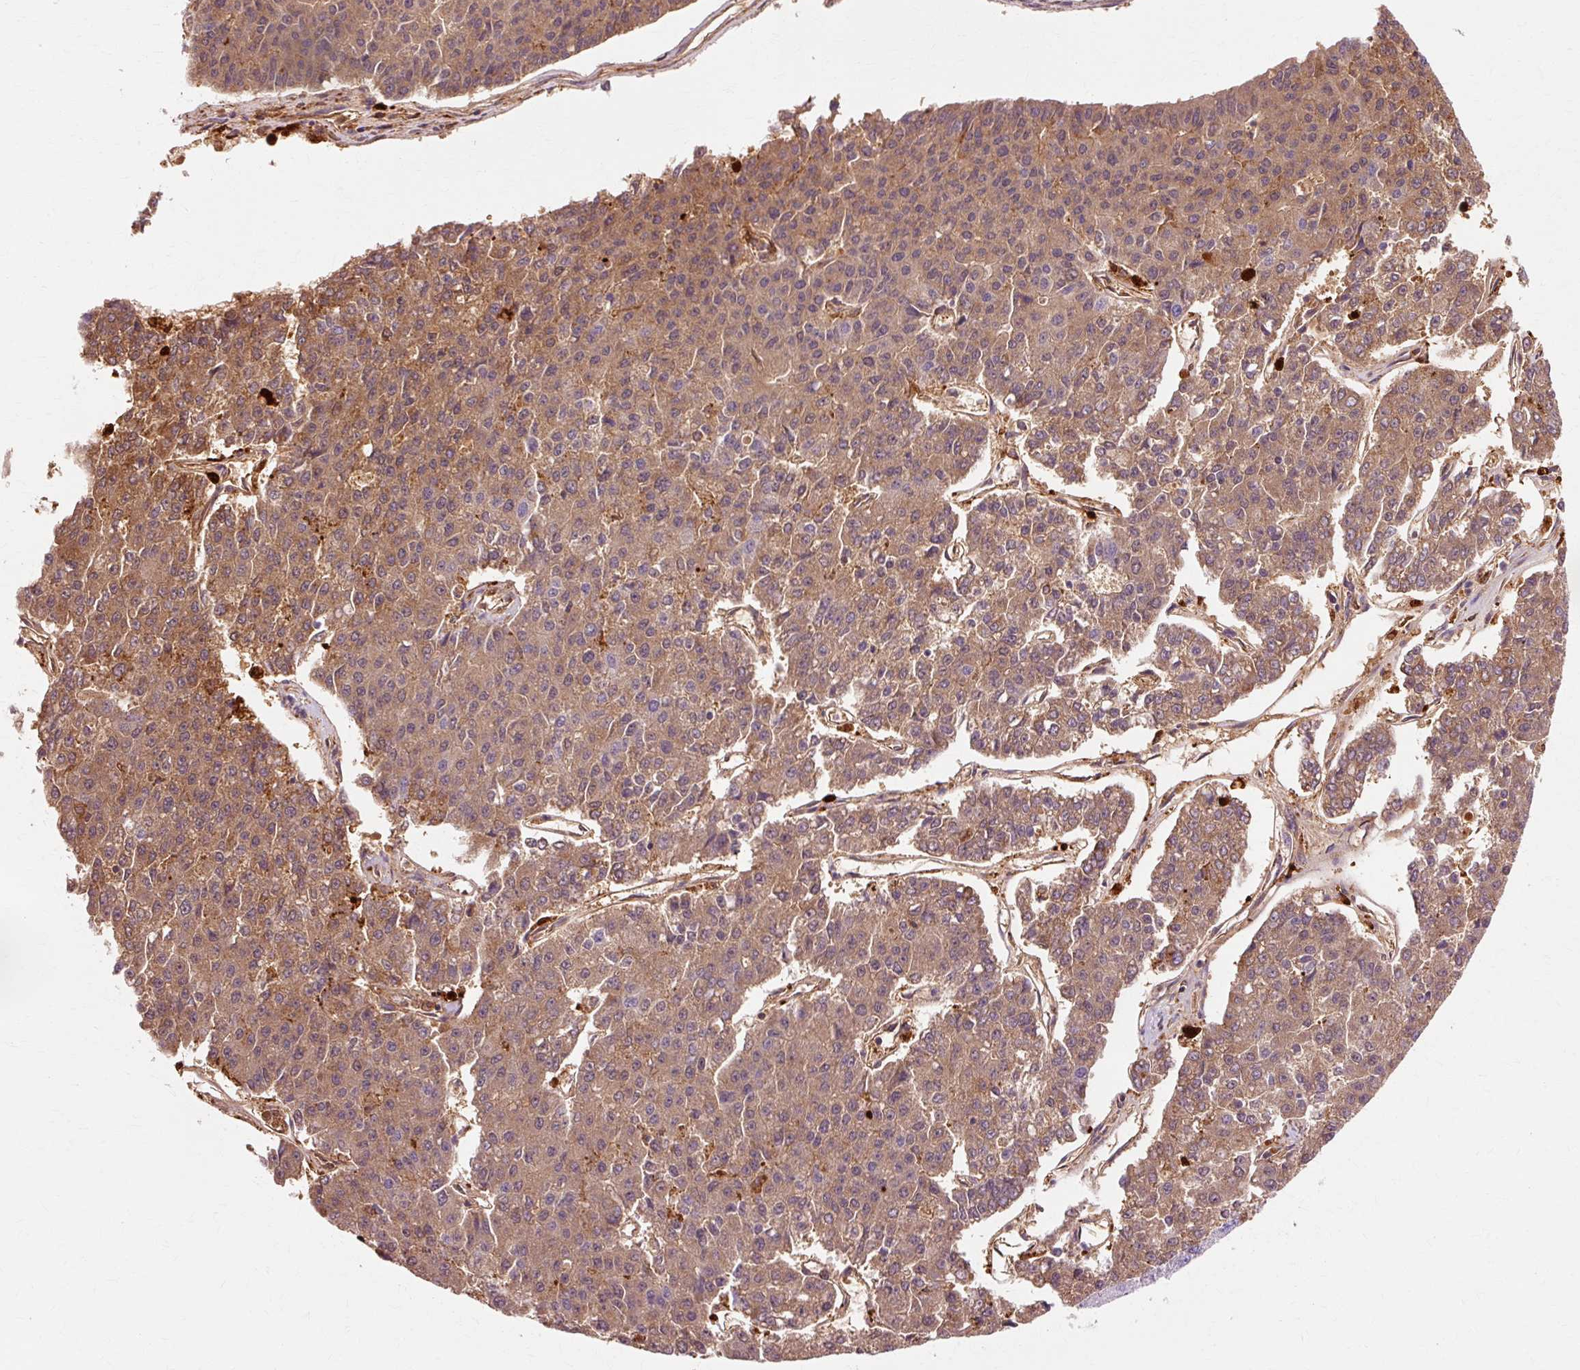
{"staining": {"intensity": "moderate", "quantity": "25%-75%", "location": "cytoplasmic/membranous"}, "tissue": "pancreatic cancer", "cell_type": "Tumor cells", "image_type": "cancer", "snomed": [{"axis": "morphology", "description": "Adenocarcinoma, NOS"}, {"axis": "topography", "description": "Pancreas"}], "caption": "Protein expression analysis of pancreatic cancer (adenocarcinoma) shows moderate cytoplasmic/membranous expression in approximately 25%-75% of tumor cells. (DAB = brown stain, brightfield microscopy at high magnification).", "gene": "GPX1", "patient": {"sex": "male", "age": 50}}